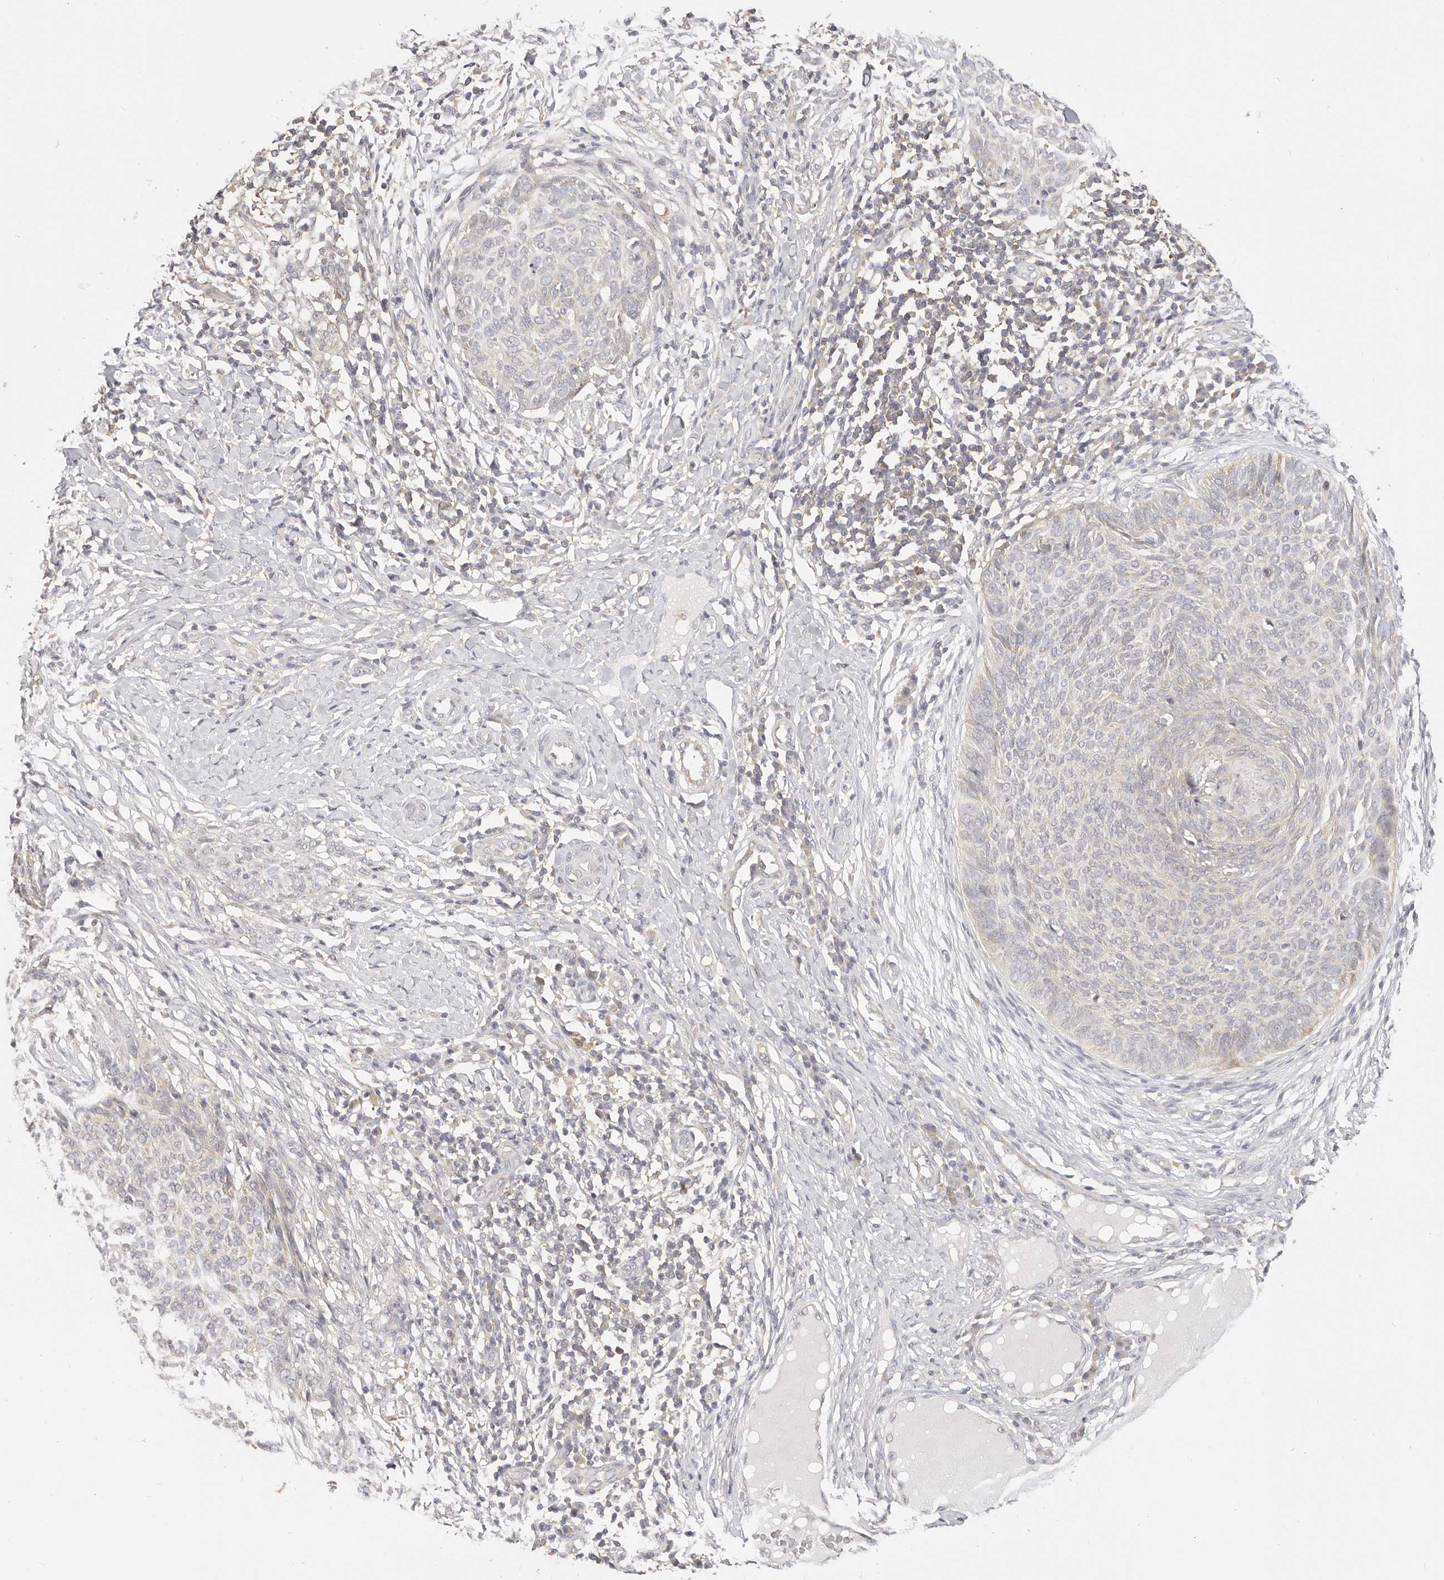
{"staining": {"intensity": "negative", "quantity": "none", "location": "none"}, "tissue": "skin cancer", "cell_type": "Tumor cells", "image_type": "cancer", "snomed": [{"axis": "morphology", "description": "Normal tissue, NOS"}, {"axis": "morphology", "description": "Basal cell carcinoma"}, {"axis": "topography", "description": "Skin"}], "caption": "There is no significant expression in tumor cells of skin cancer (basal cell carcinoma).", "gene": "DTNBP1", "patient": {"sex": "male", "age": 50}}